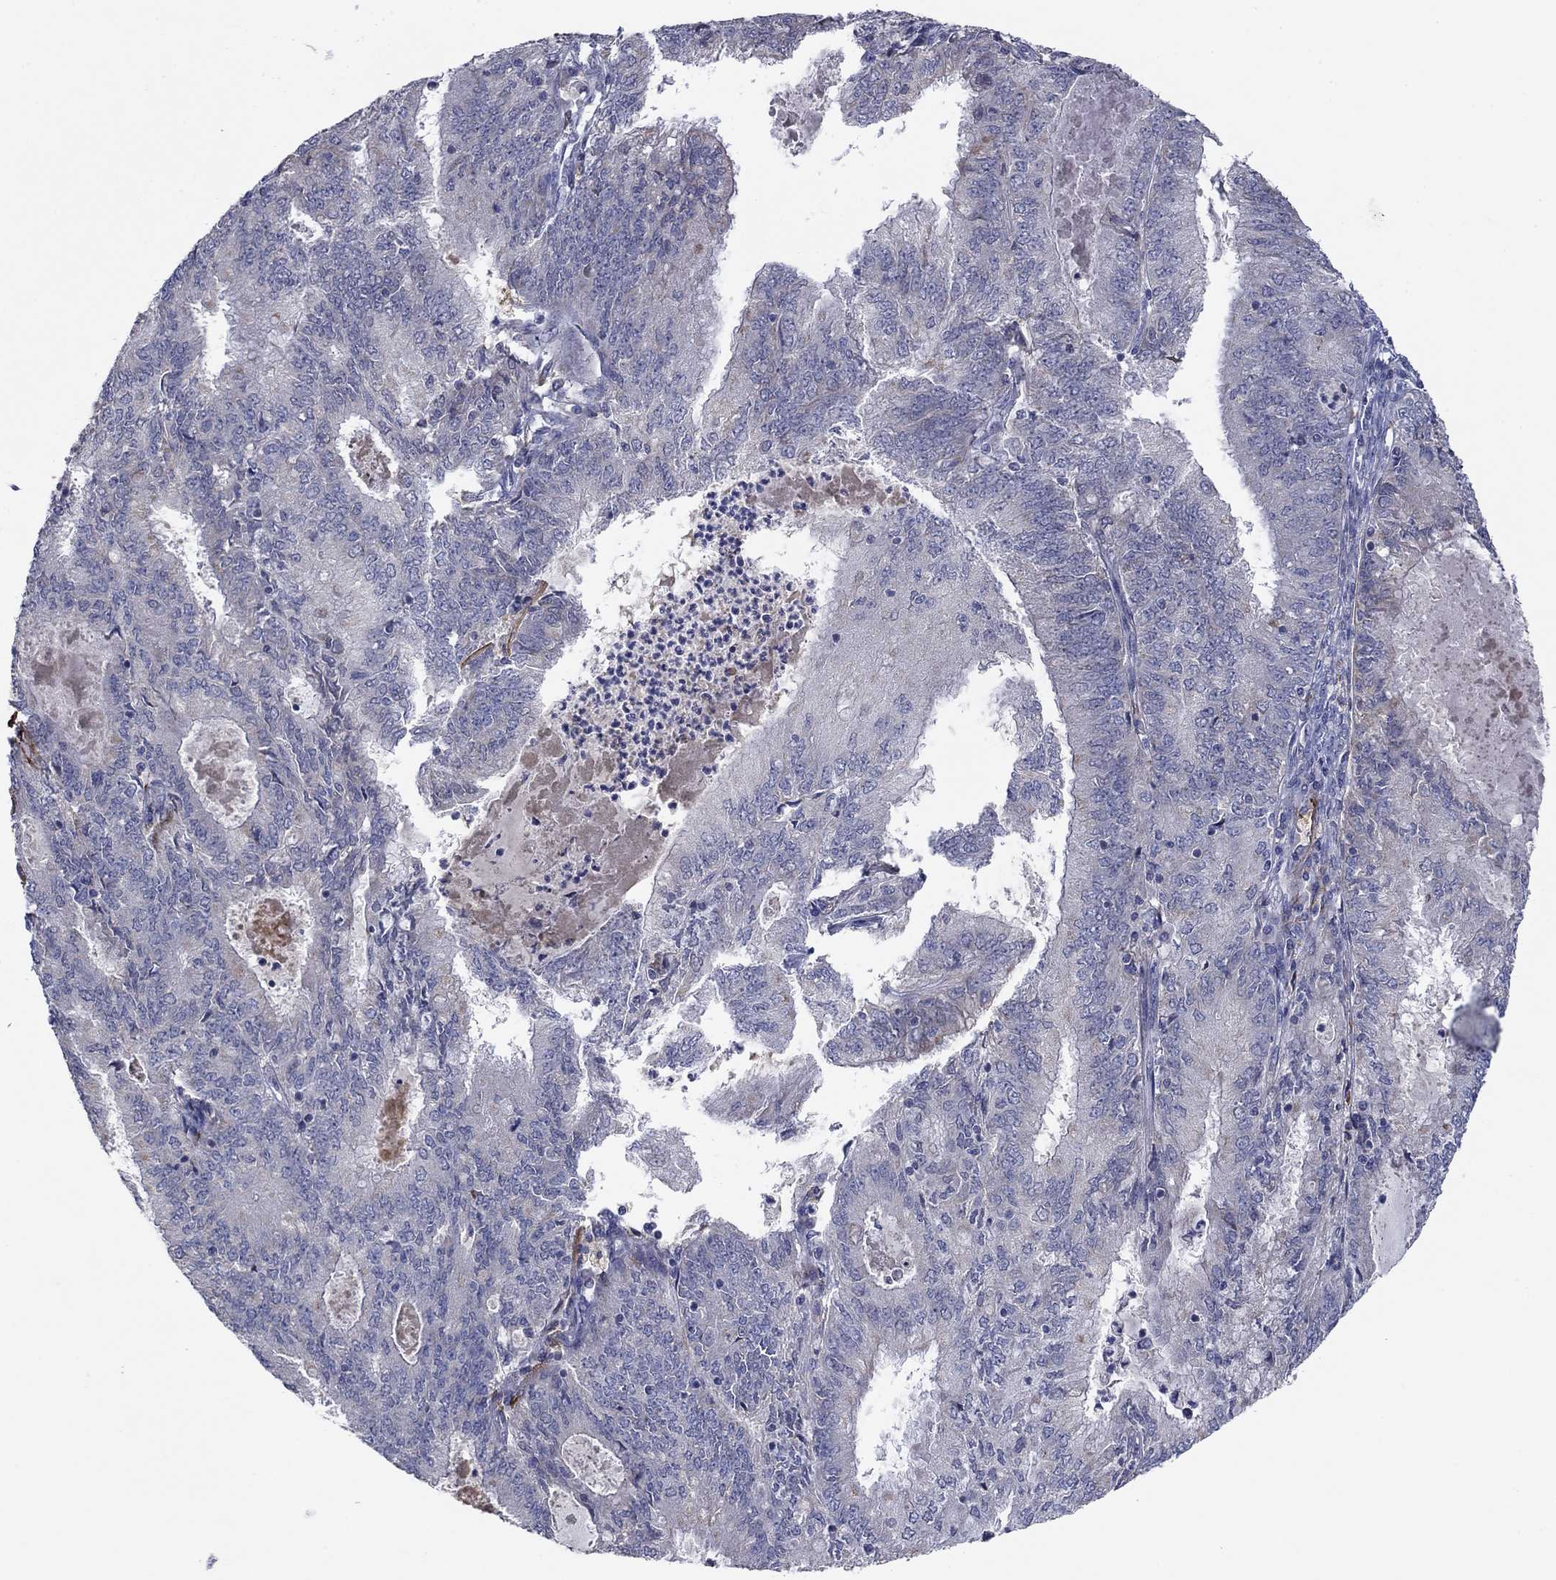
{"staining": {"intensity": "negative", "quantity": "none", "location": "none"}, "tissue": "endometrial cancer", "cell_type": "Tumor cells", "image_type": "cancer", "snomed": [{"axis": "morphology", "description": "Adenocarcinoma, NOS"}, {"axis": "topography", "description": "Endometrium"}], "caption": "Immunohistochemical staining of adenocarcinoma (endometrial) displays no significant expression in tumor cells.", "gene": "PTGDS", "patient": {"sex": "female", "age": 57}}